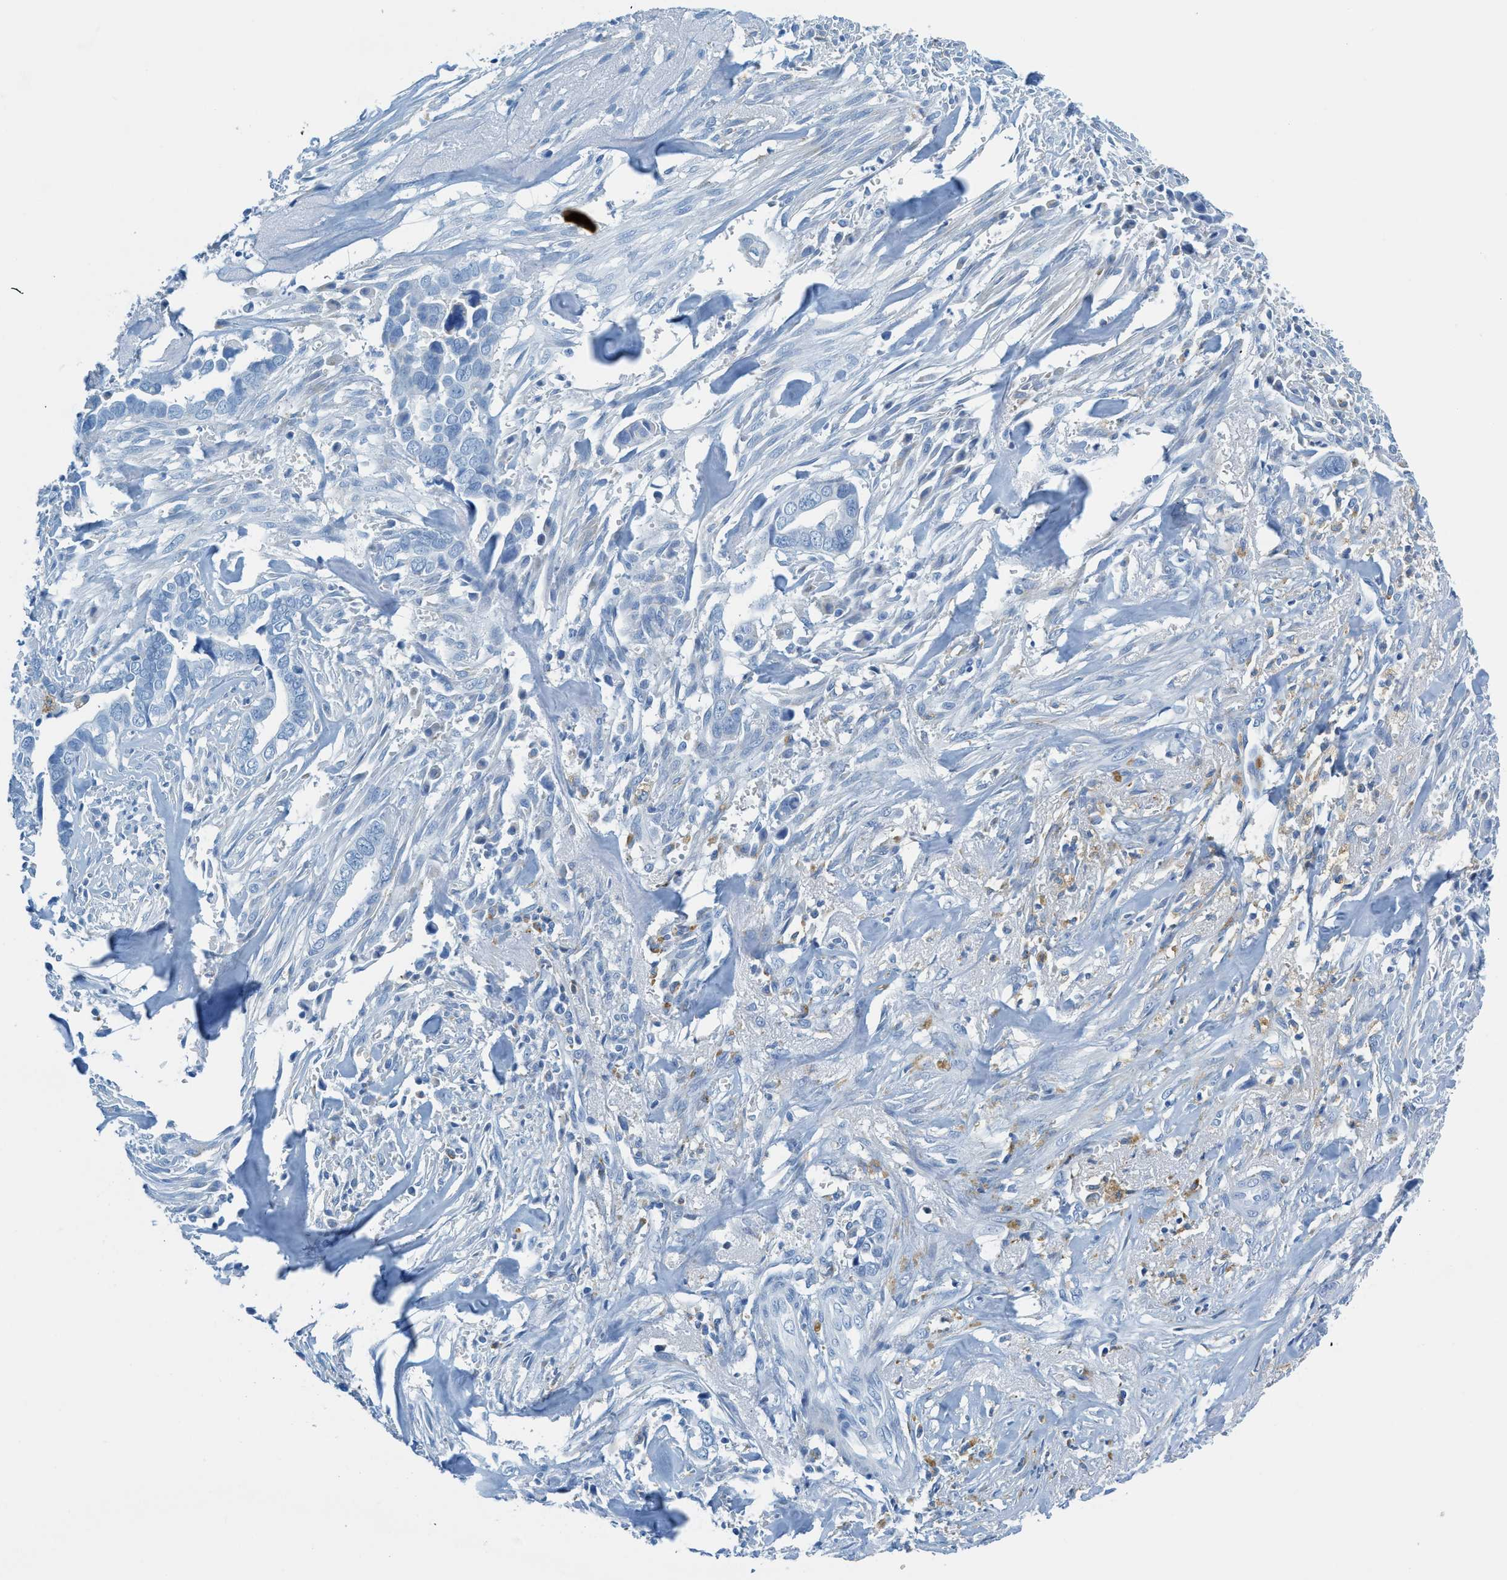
{"staining": {"intensity": "negative", "quantity": "none", "location": "none"}, "tissue": "liver cancer", "cell_type": "Tumor cells", "image_type": "cancer", "snomed": [{"axis": "morphology", "description": "Cholangiocarcinoma"}, {"axis": "topography", "description": "Liver"}], "caption": "Immunohistochemistry photomicrograph of neoplastic tissue: human liver cancer stained with DAB (3,3'-diaminobenzidine) displays no significant protein positivity in tumor cells. (Stains: DAB immunohistochemistry (IHC) with hematoxylin counter stain, Microscopy: brightfield microscopy at high magnification).", "gene": "C21orf62", "patient": {"sex": "female", "age": 79}}